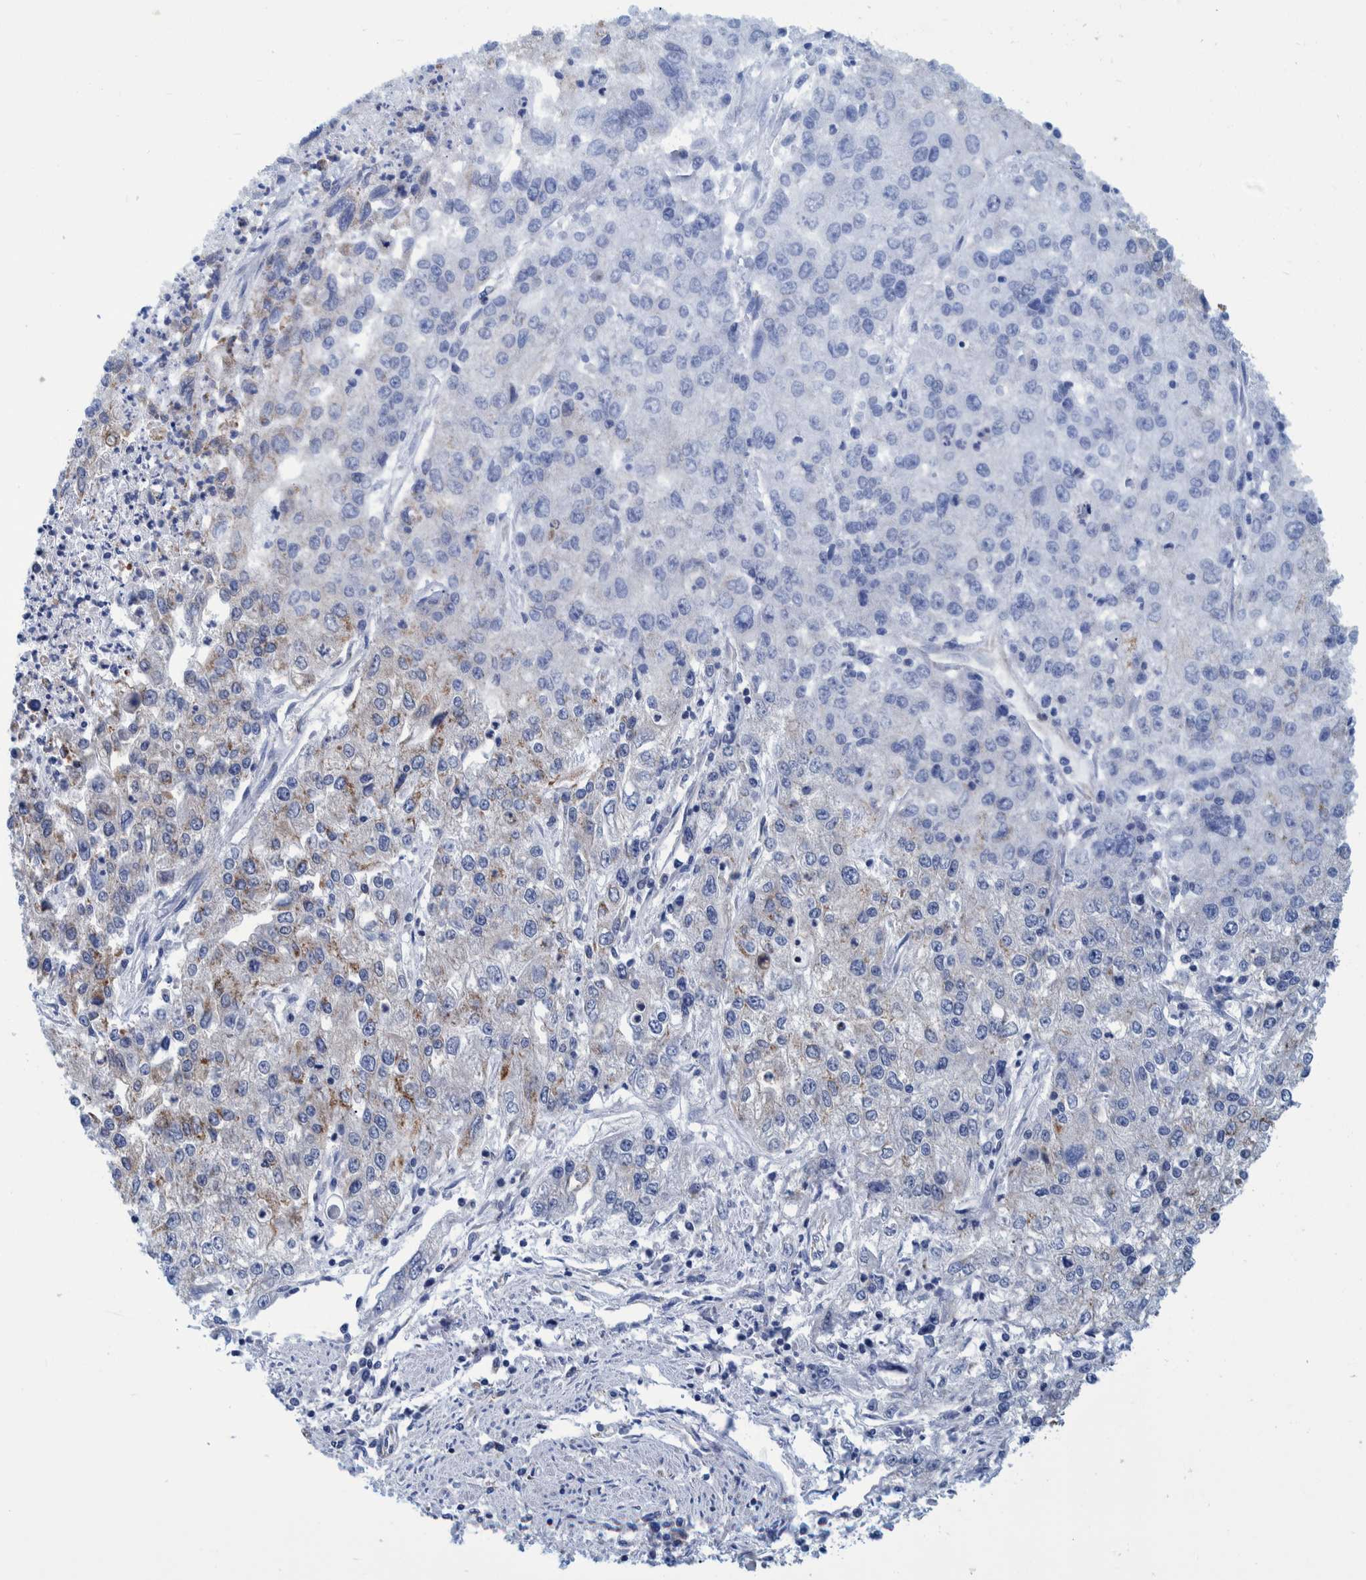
{"staining": {"intensity": "negative", "quantity": "none", "location": "none"}, "tissue": "endometrial cancer", "cell_type": "Tumor cells", "image_type": "cancer", "snomed": [{"axis": "morphology", "description": "Adenocarcinoma, NOS"}, {"axis": "topography", "description": "Endometrium"}], "caption": "A micrograph of human endometrial adenocarcinoma is negative for staining in tumor cells. (Immunohistochemistry, brightfield microscopy, high magnification).", "gene": "BZW2", "patient": {"sex": "female", "age": 49}}